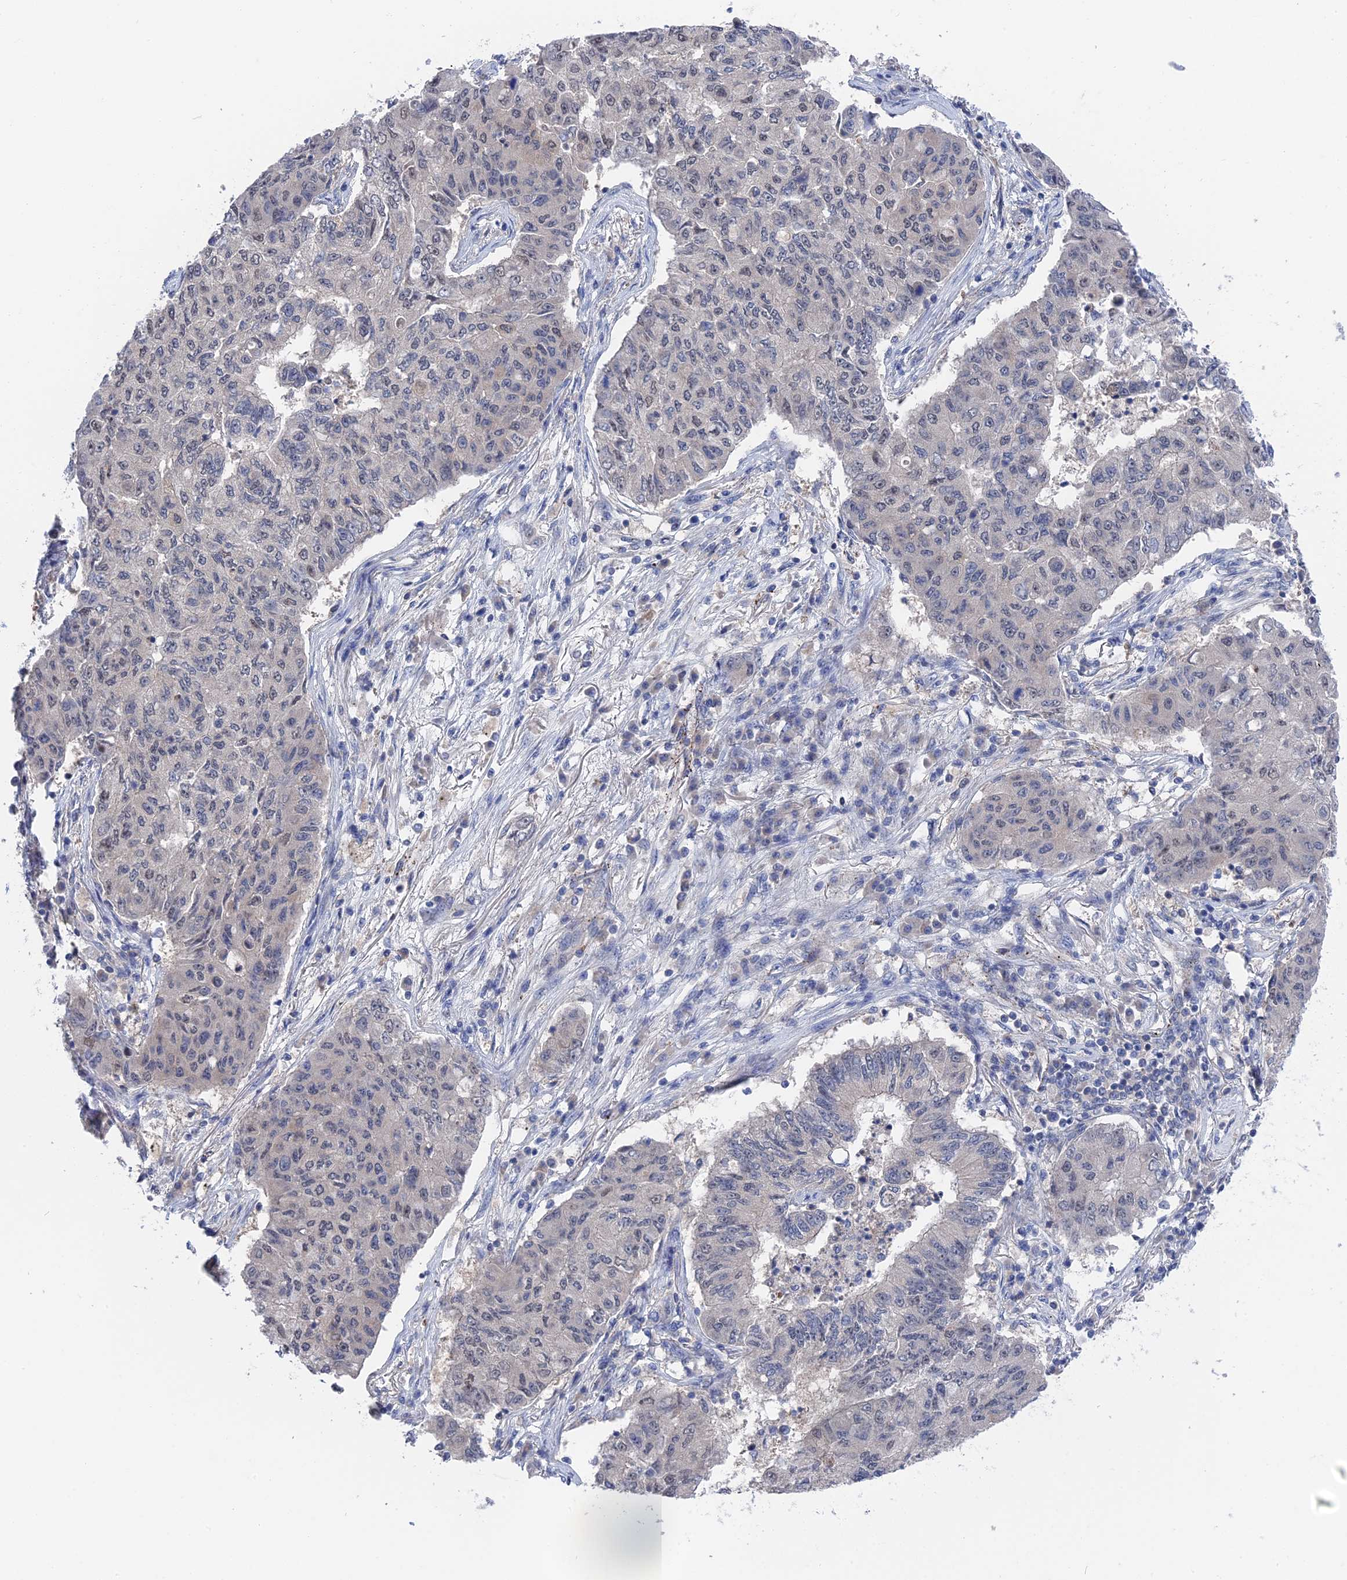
{"staining": {"intensity": "negative", "quantity": "none", "location": "none"}, "tissue": "lung cancer", "cell_type": "Tumor cells", "image_type": "cancer", "snomed": [{"axis": "morphology", "description": "Squamous cell carcinoma, NOS"}, {"axis": "topography", "description": "Lung"}], "caption": "Human lung cancer stained for a protein using immunohistochemistry exhibits no positivity in tumor cells.", "gene": "MTHFSD", "patient": {"sex": "male", "age": 74}}